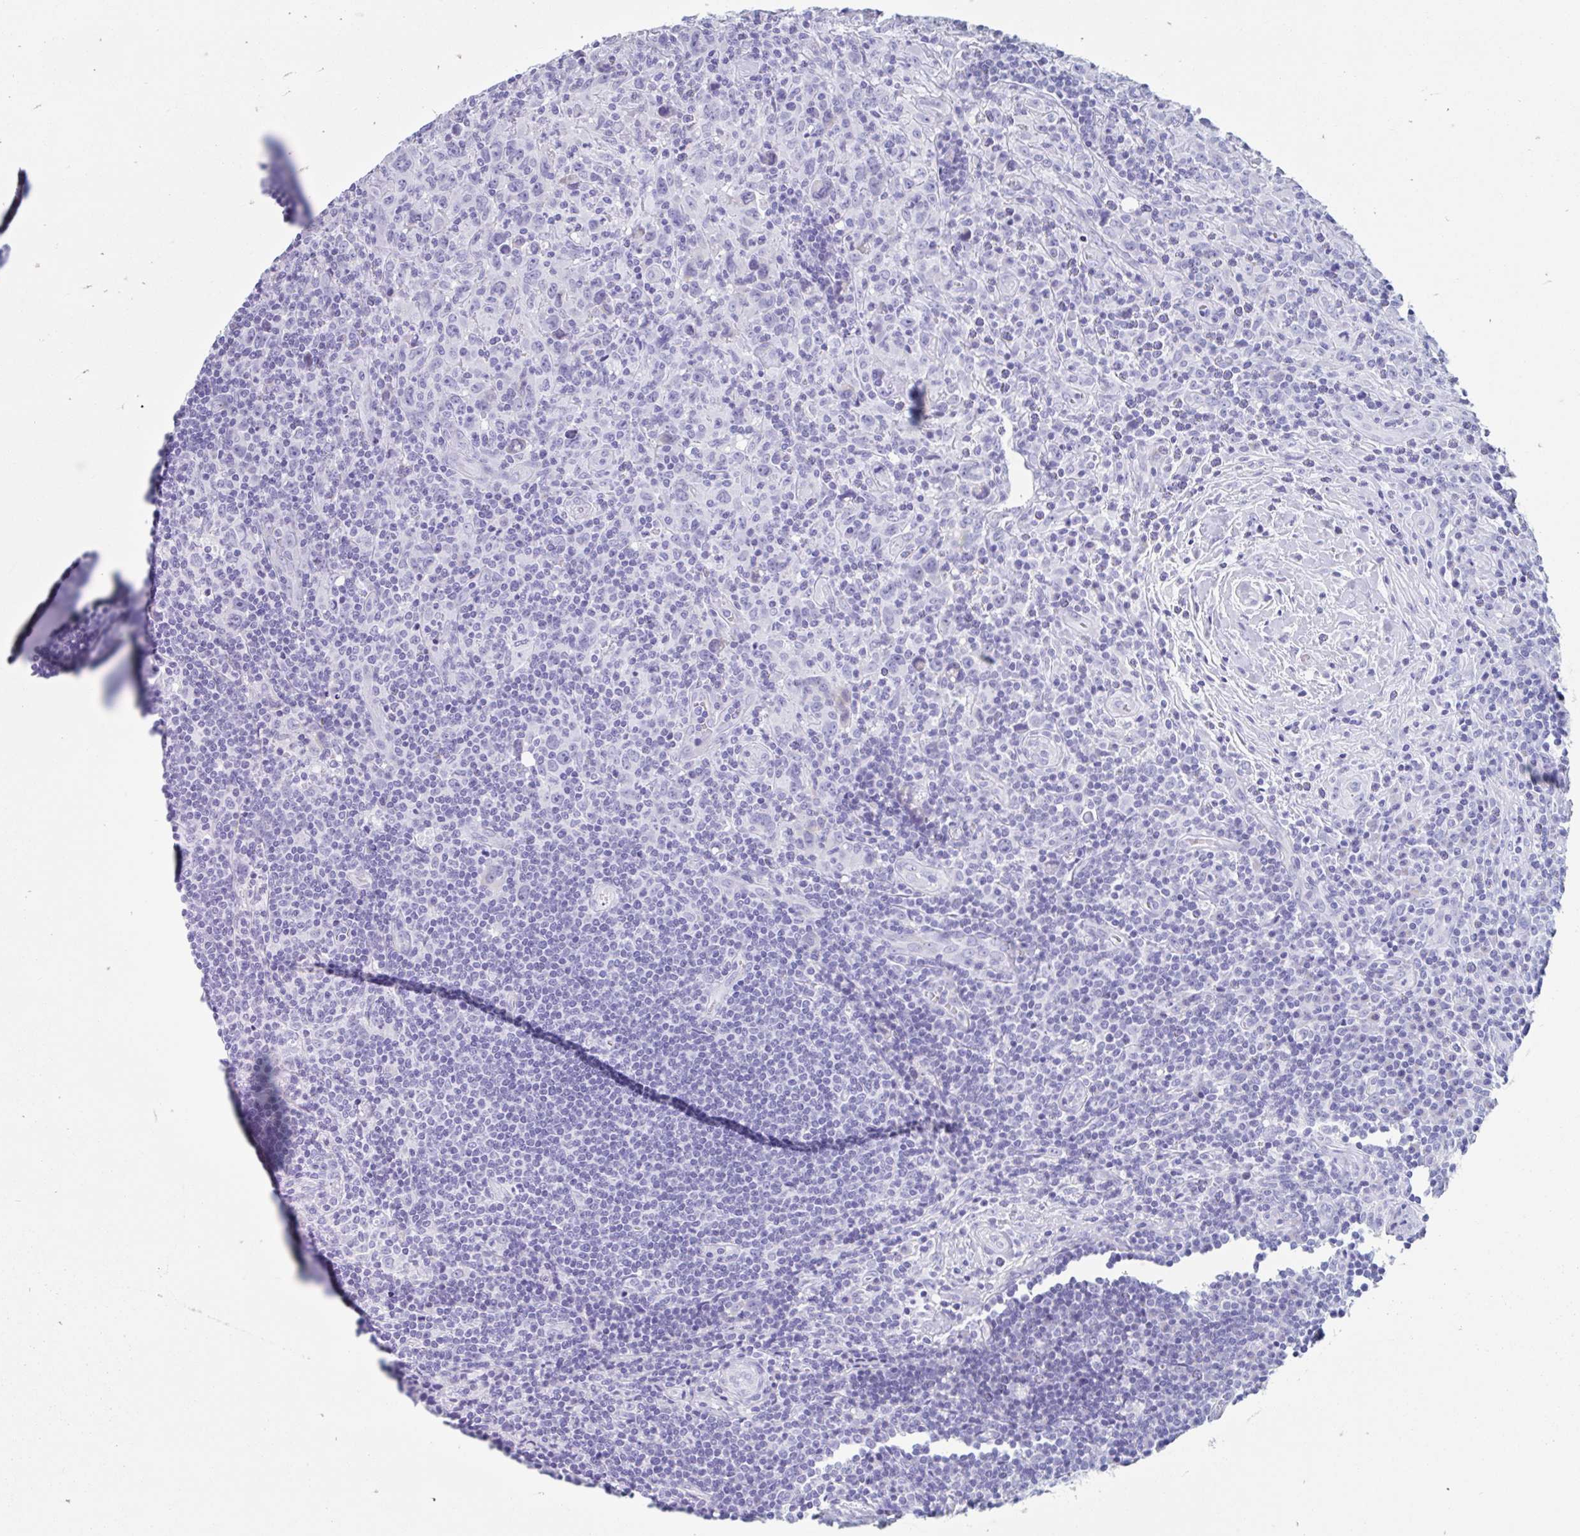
{"staining": {"intensity": "negative", "quantity": "none", "location": "none"}, "tissue": "lymphoma", "cell_type": "Tumor cells", "image_type": "cancer", "snomed": [{"axis": "morphology", "description": "Hodgkin's disease, NOS"}, {"axis": "topography", "description": "Lymph node"}], "caption": "Immunohistochemistry micrograph of human lymphoma stained for a protein (brown), which shows no staining in tumor cells.", "gene": "CPTP", "patient": {"sex": "female", "age": 18}}